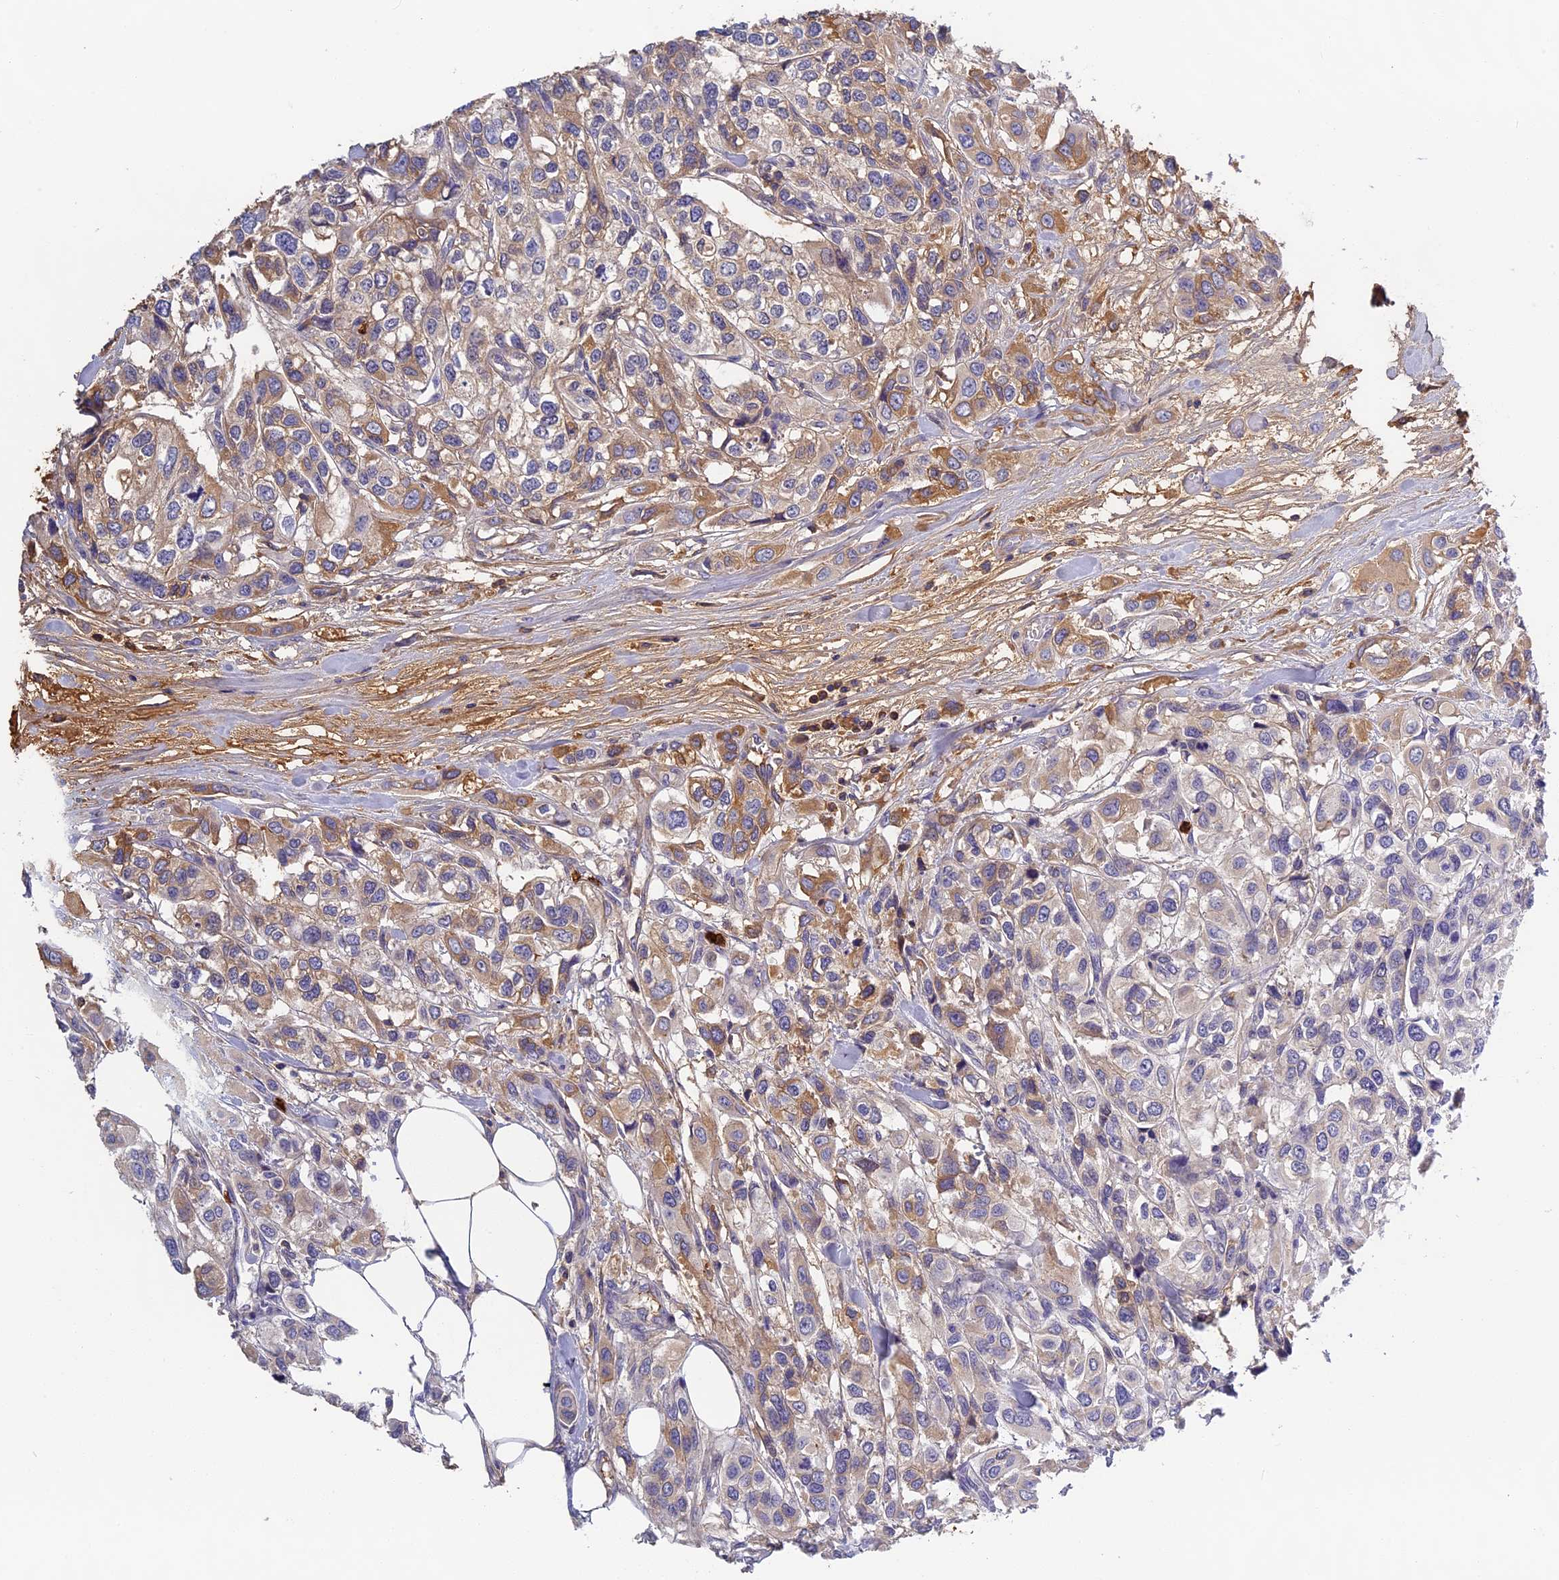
{"staining": {"intensity": "moderate", "quantity": "25%-75%", "location": "cytoplasmic/membranous"}, "tissue": "urothelial cancer", "cell_type": "Tumor cells", "image_type": "cancer", "snomed": [{"axis": "morphology", "description": "Urothelial carcinoma, High grade"}, {"axis": "topography", "description": "Urinary bladder"}], "caption": "Urothelial carcinoma (high-grade) tissue displays moderate cytoplasmic/membranous staining in about 25%-75% of tumor cells", "gene": "ADGRD1", "patient": {"sex": "male", "age": 67}}